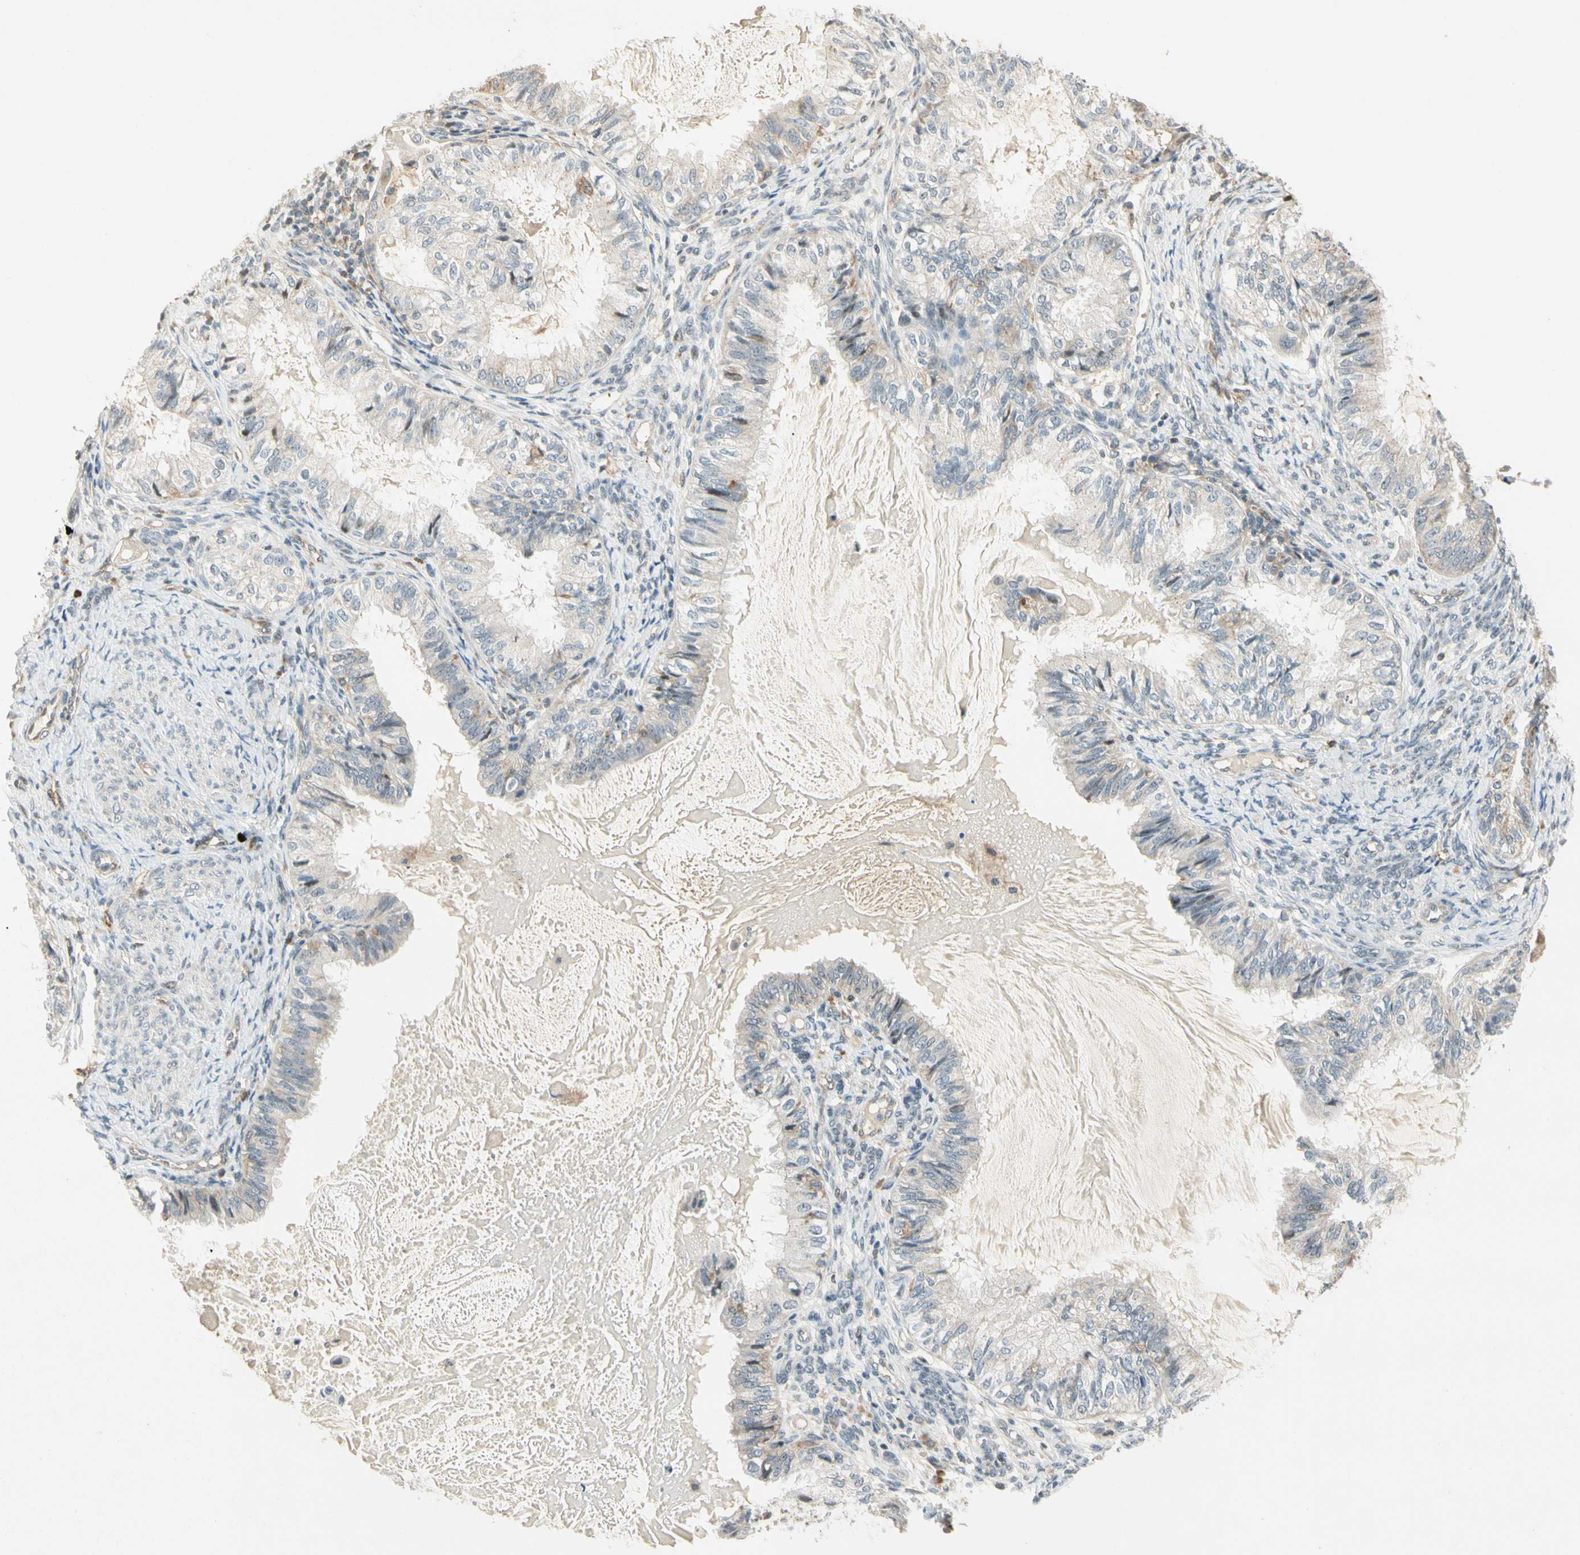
{"staining": {"intensity": "negative", "quantity": "none", "location": "none"}, "tissue": "cervical cancer", "cell_type": "Tumor cells", "image_type": "cancer", "snomed": [{"axis": "morphology", "description": "Normal tissue, NOS"}, {"axis": "morphology", "description": "Adenocarcinoma, NOS"}, {"axis": "topography", "description": "Cervix"}, {"axis": "topography", "description": "Endometrium"}], "caption": "This photomicrograph is of adenocarcinoma (cervical) stained with immunohistochemistry to label a protein in brown with the nuclei are counter-stained blue. There is no expression in tumor cells. (DAB (3,3'-diaminobenzidine) immunohistochemistry, high magnification).", "gene": "FNDC3B", "patient": {"sex": "female", "age": 86}}